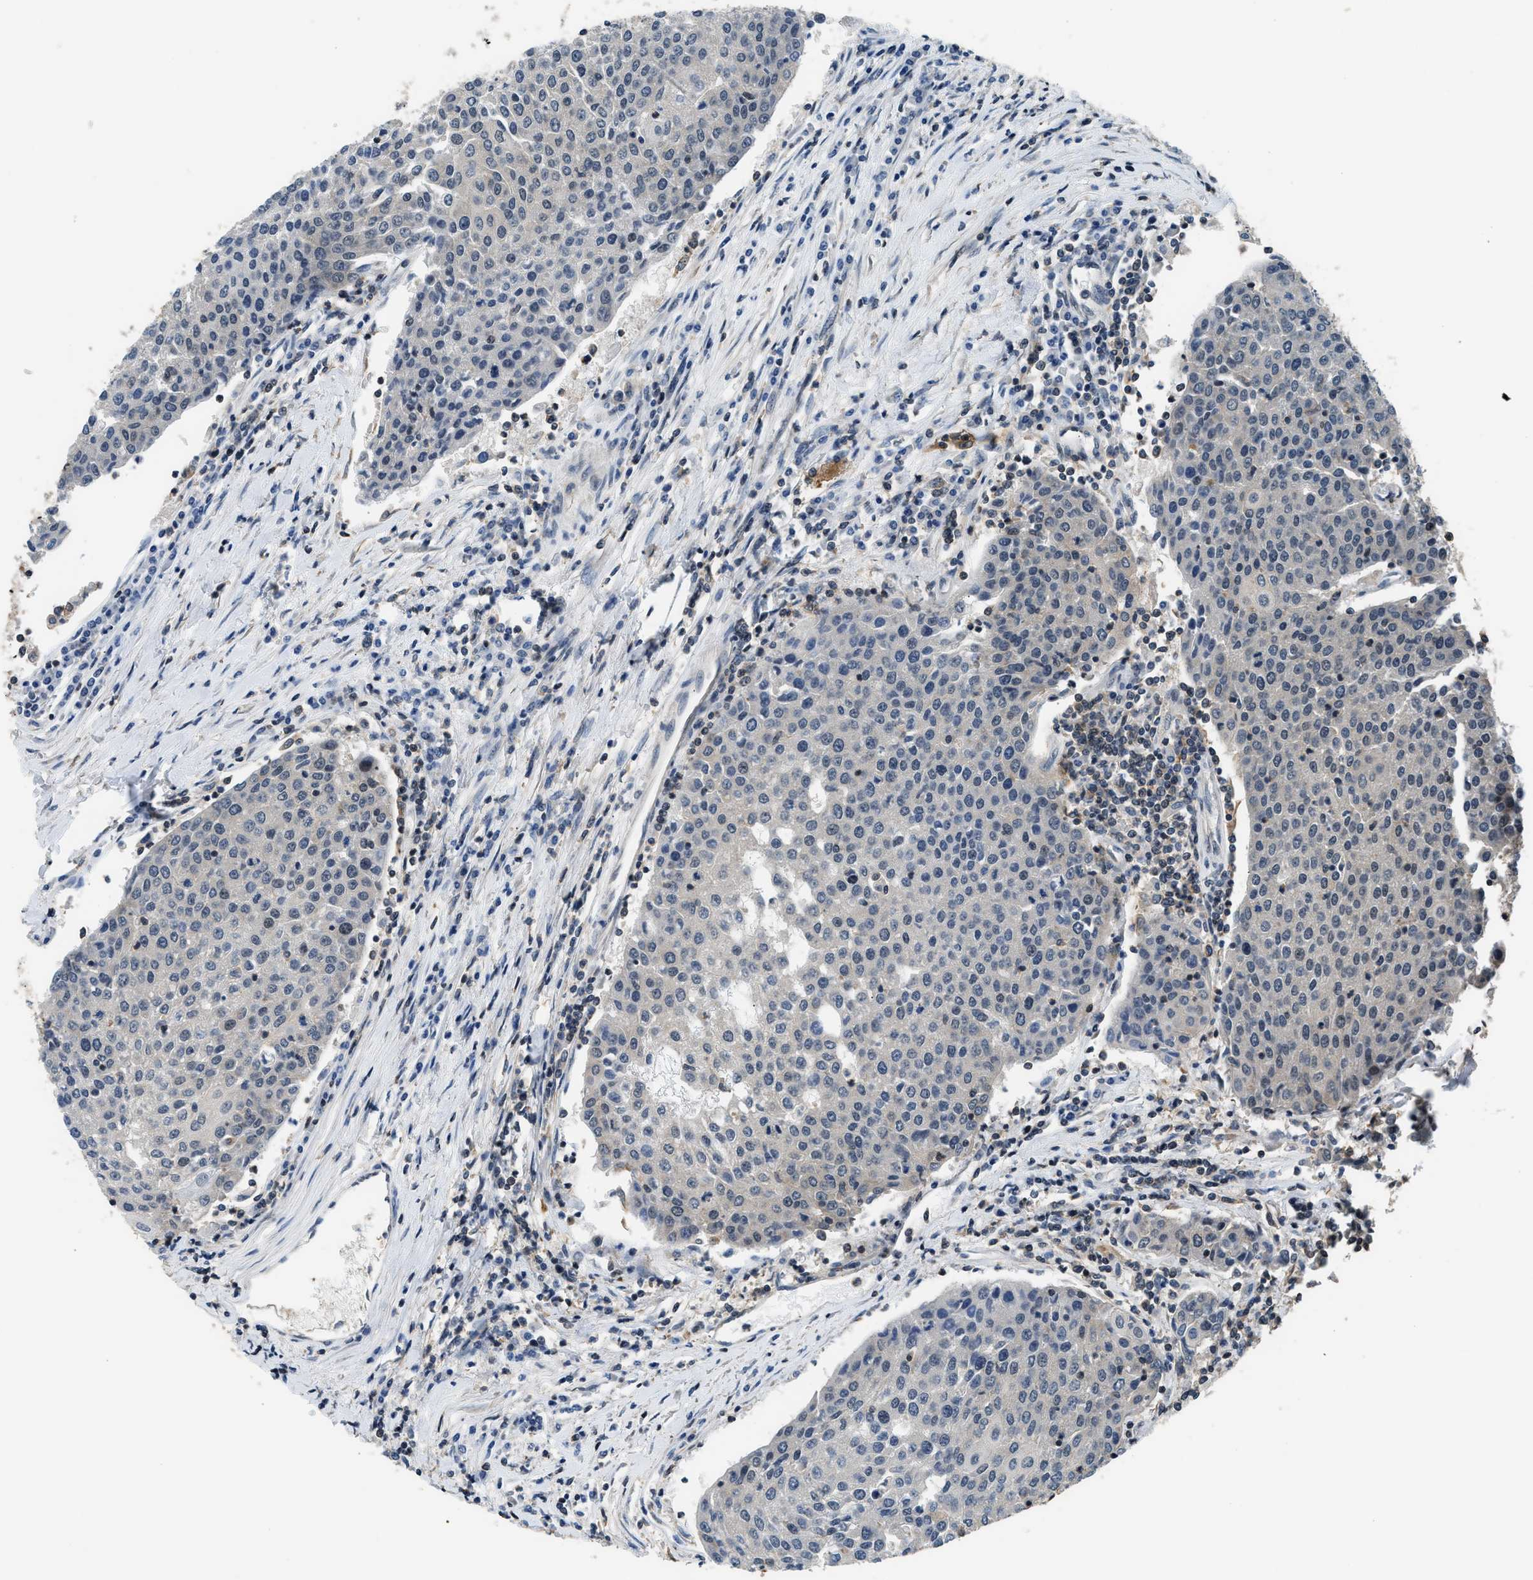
{"staining": {"intensity": "negative", "quantity": "none", "location": "none"}, "tissue": "urothelial cancer", "cell_type": "Tumor cells", "image_type": "cancer", "snomed": [{"axis": "morphology", "description": "Urothelial carcinoma, High grade"}, {"axis": "topography", "description": "Urinary bladder"}], "caption": "IHC micrograph of neoplastic tissue: urothelial cancer stained with DAB shows no significant protein expression in tumor cells. Nuclei are stained in blue.", "gene": "MTMR1", "patient": {"sex": "female", "age": 85}}